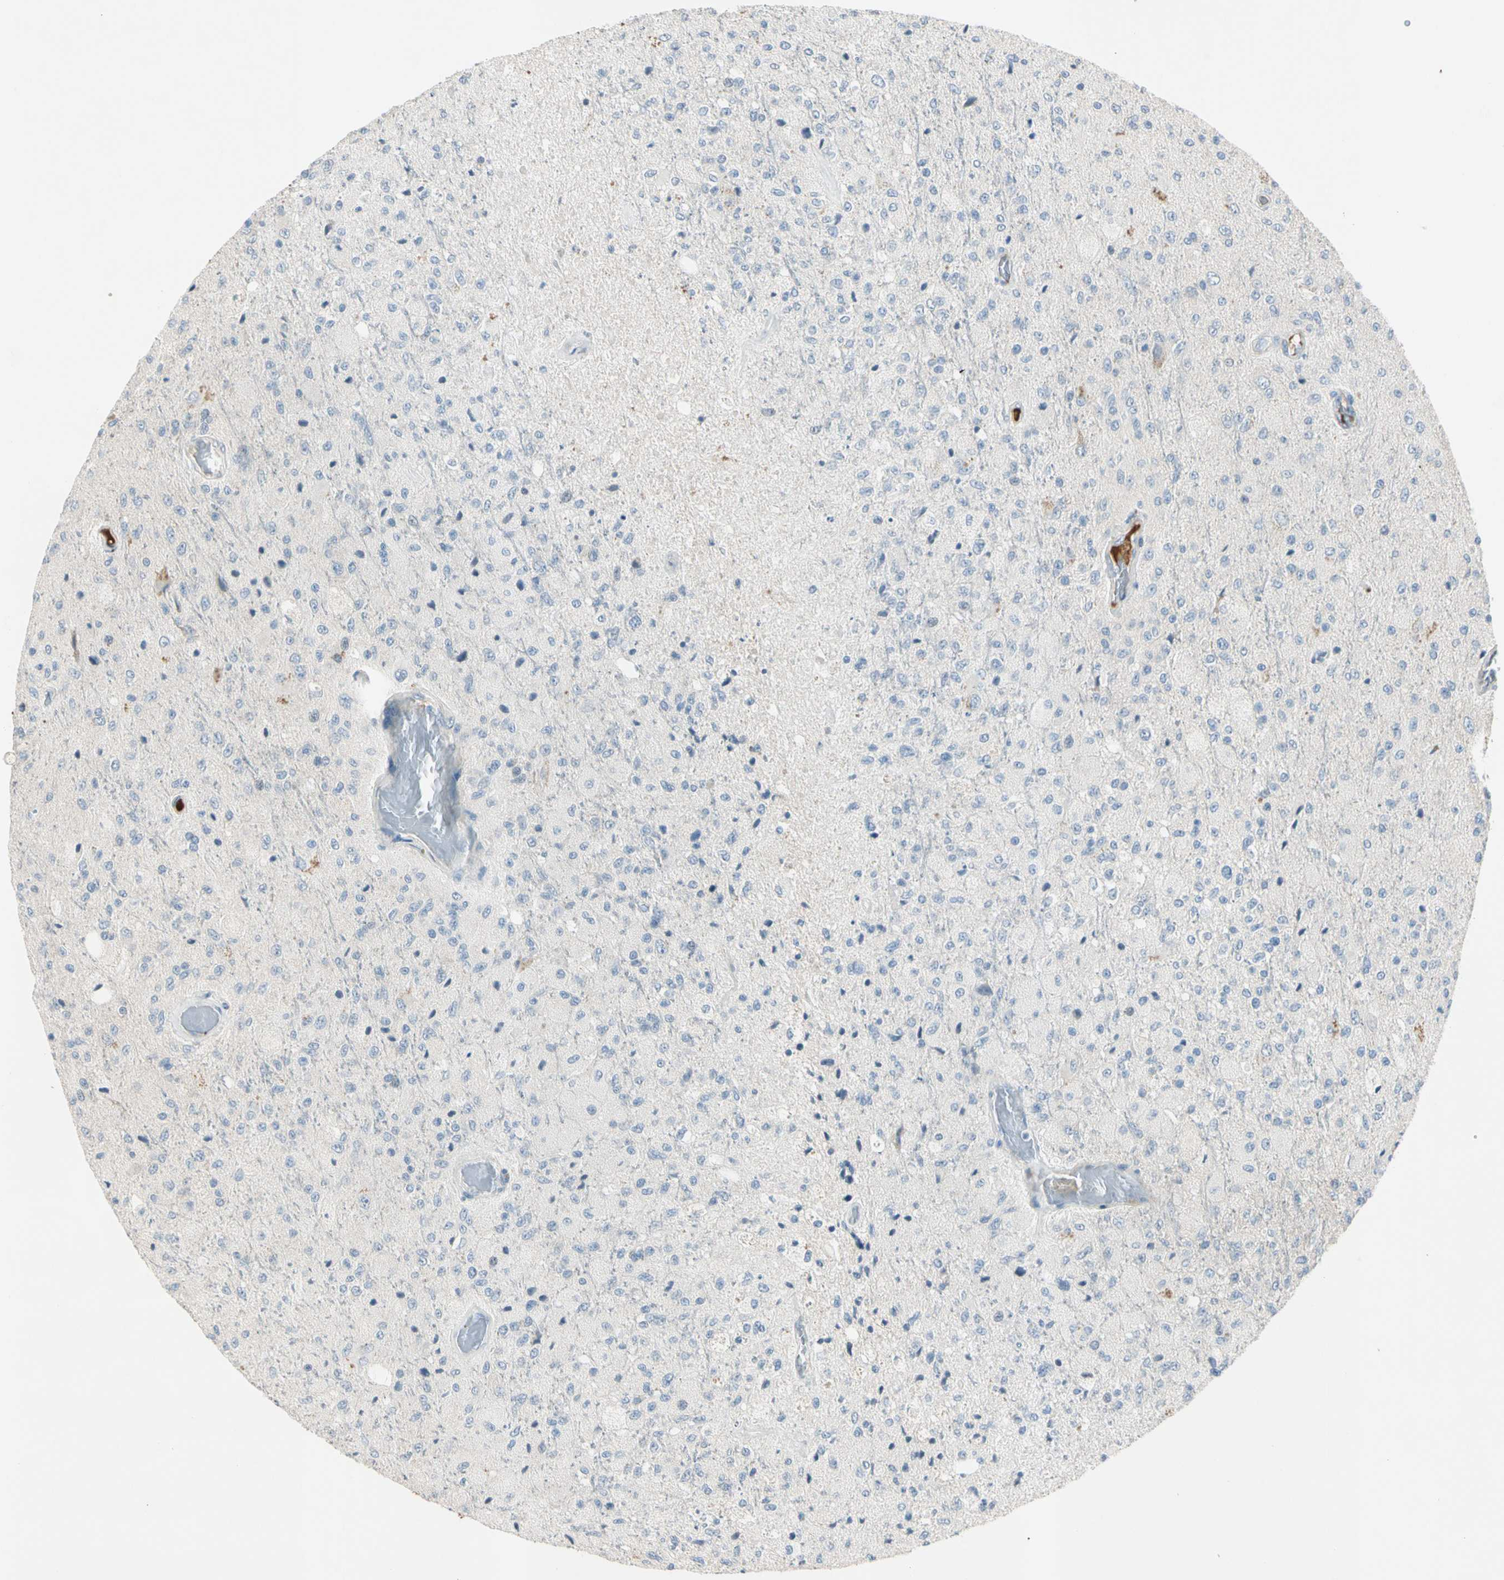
{"staining": {"intensity": "negative", "quantity": "none", "location": "none"}, "tissue": "glioma", "cell_type": "Tumor cells", "image_type": "cancer", "snomed": [{"axis": "morphology", "description": "Normal tissue, NOS"}, {"axis": "morphology", "description": "Glioma, malignant, High grade"}, {"axis": "topography", "description": "Cerebral cortex"}], "caption": "There is no significant positivity in tumor cells of malignant glioma (high-grade).", "gene": "SERPIND1", "patient": {"sex": "male", "age": 77}}